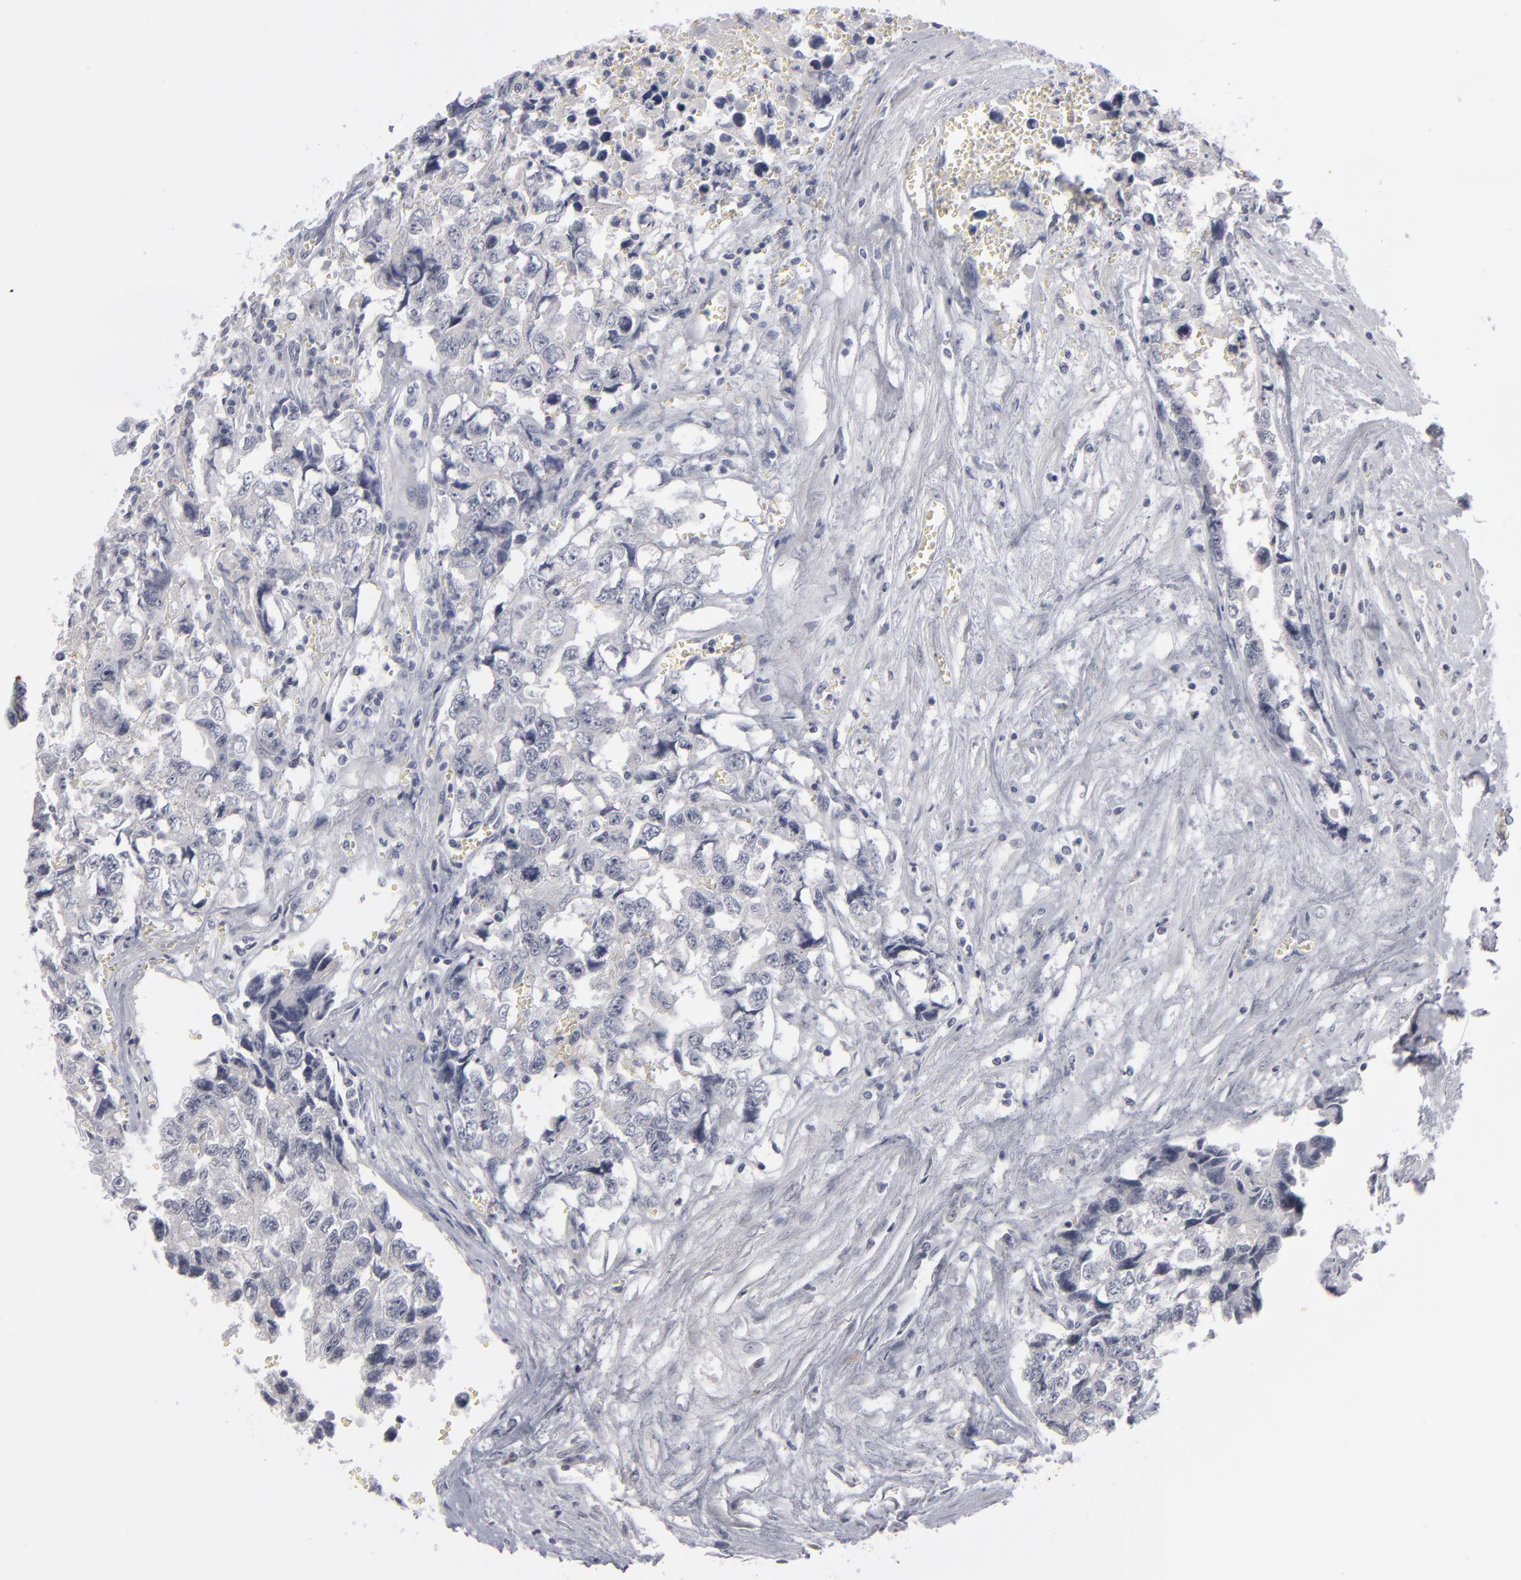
{"staining": {"intensity": "negative", "quantity": "none", "location": "none"}, "tissue": "testis cancer", "cell_type": "Tumor cells", "image_type": "cancer", "snomed": [{"axis": "morphology", "description": "Carcinoma, Embryonal, NOS"}, {"axis": "topography", "description": "Testis"}], "caption": "Testis cancer (embryonal carcinoma) was stained to show a protein in brown. There is no significant positivity in tumor cells.", "gene": "KIAA1210", "patient": {"sex": "male", "age": 31}}